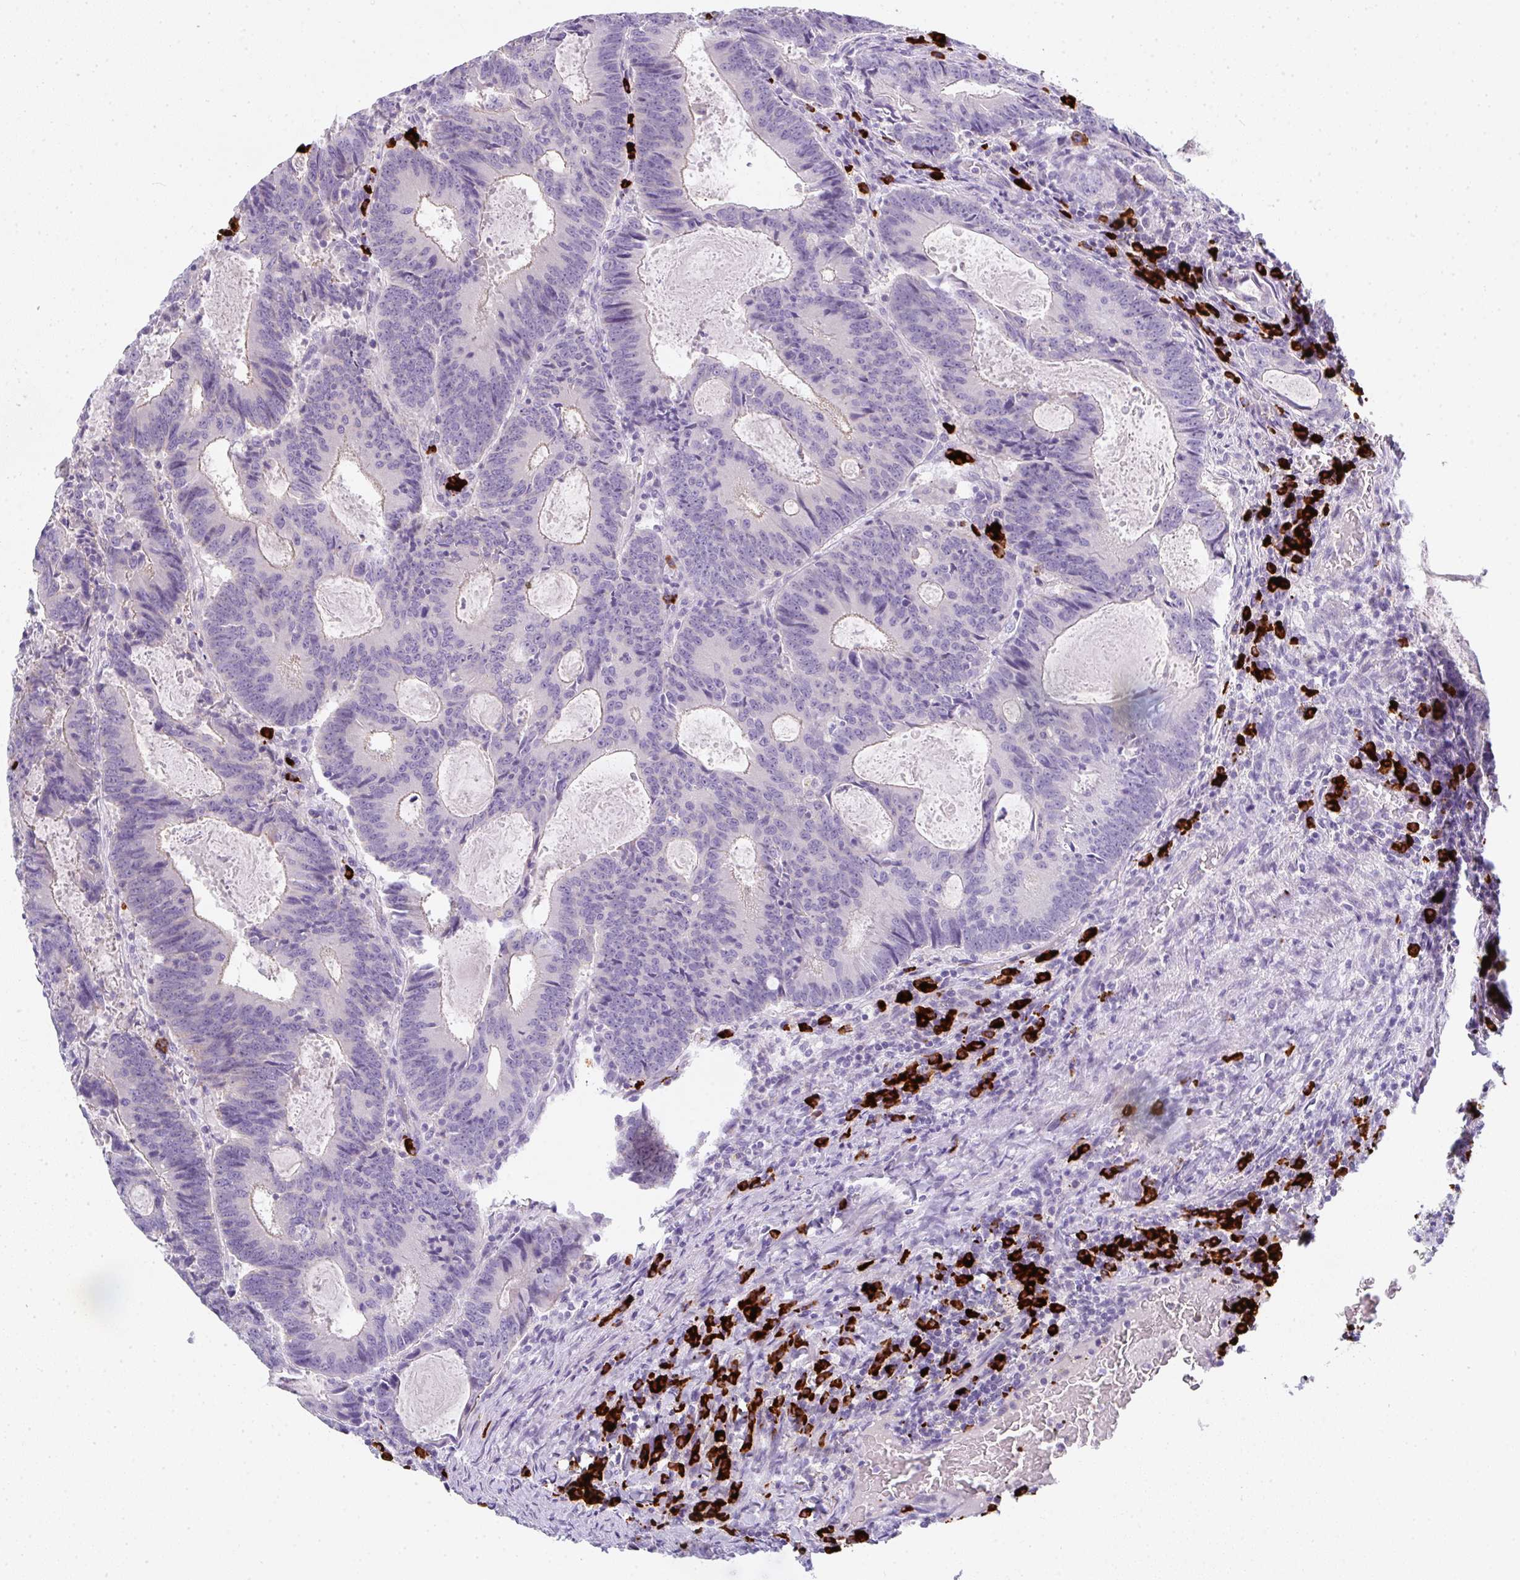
{"staining": {"intensity": "negative", "quantity": "none", "location": "none"}, "tissue": "colorectal cancer", "cell_type": "Tumor cells", "image_type": "cancer", "snomed": [{"axis": "morphology", "description": "Adenocarcinoma, NOS"}, {"axis": "topography", "description": "Colon"}], "caption": "Immunohistochemistry (IHC) of human colorectal adenocarcinoma demonstrates no staining in tumor cells.", "gene": "CACNA1S", "patient": {"sex": "male", "age": 67}}